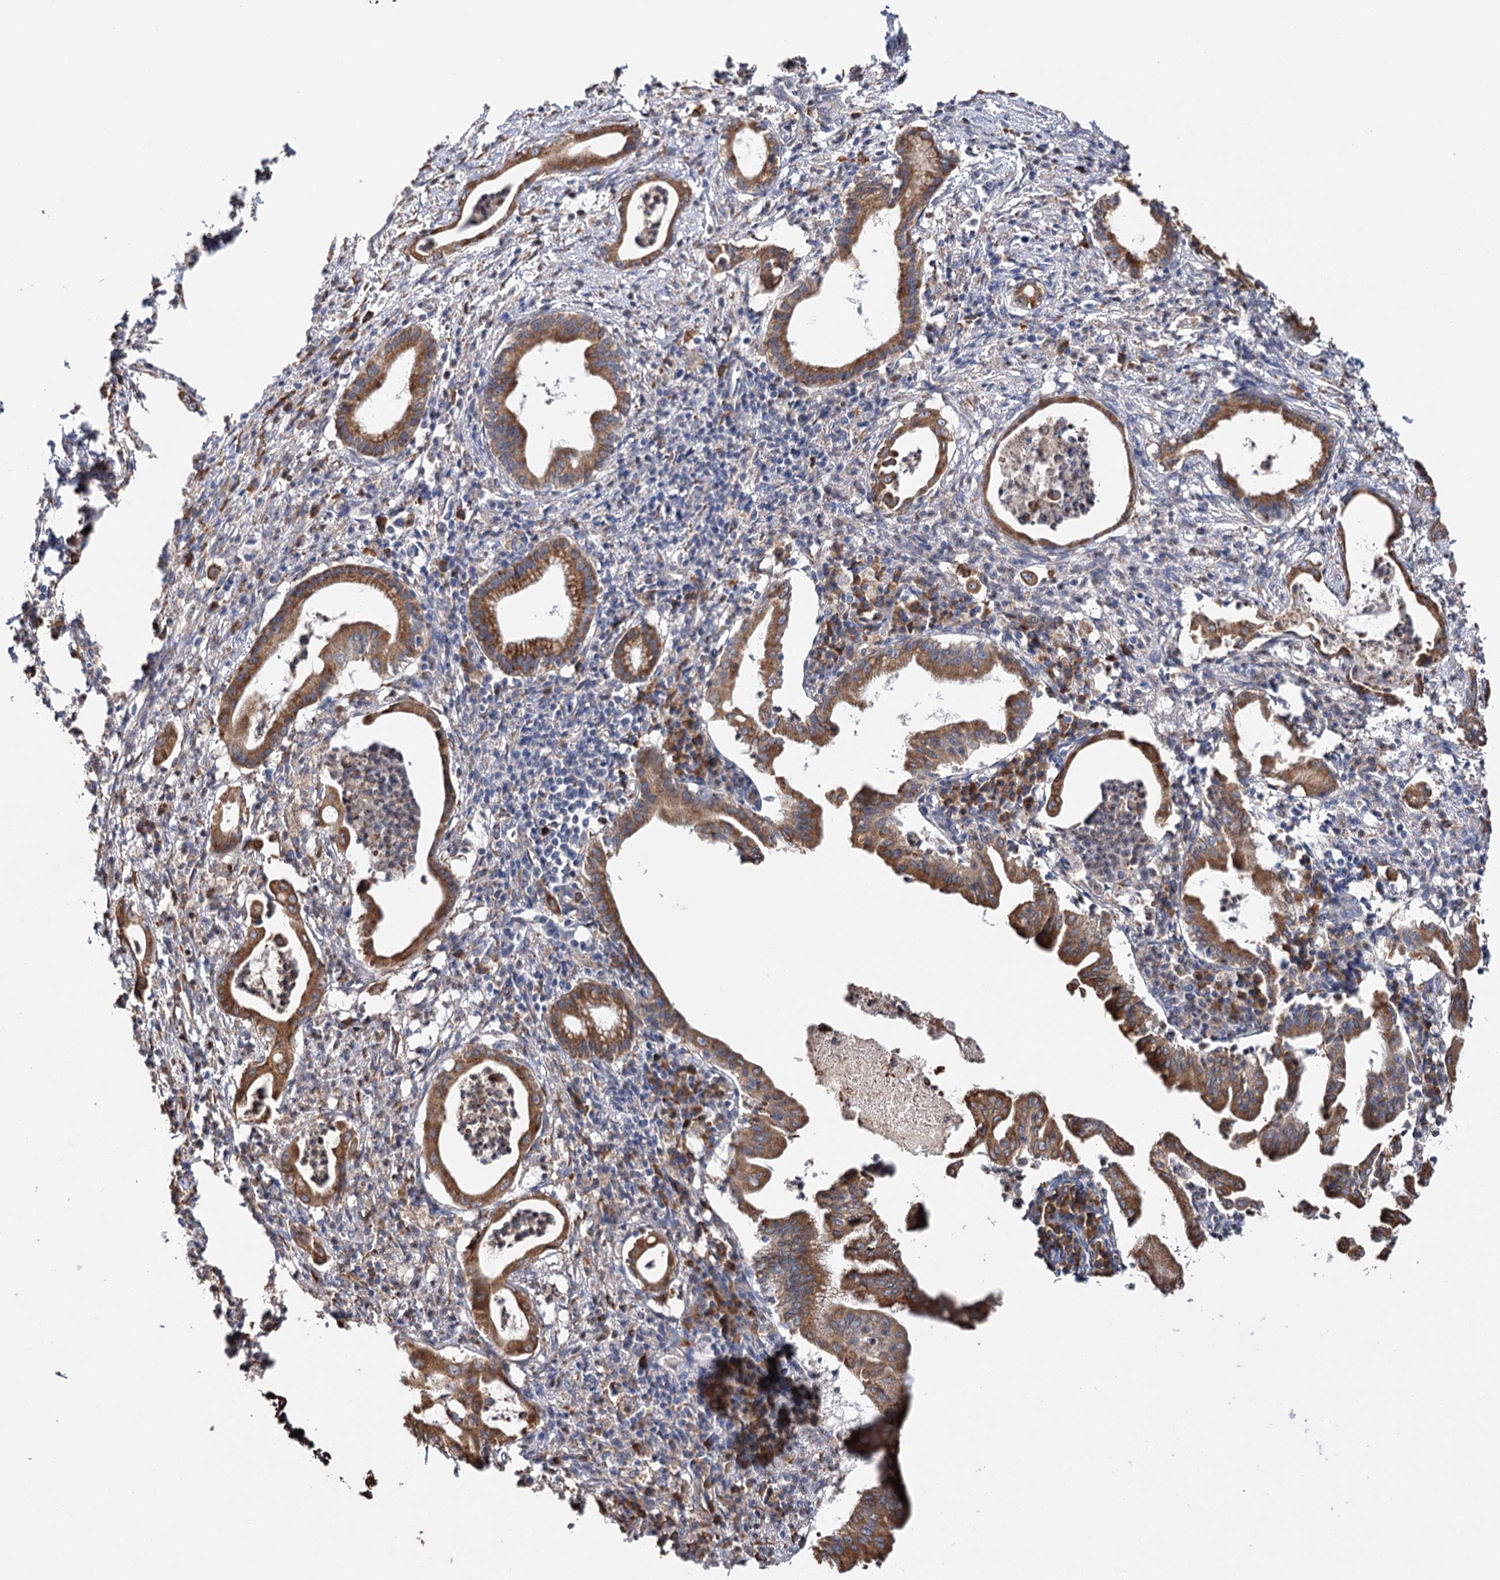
{"staining": {"intensity": "strong", "quantity": ">75%", "location": "cytoplasmic/membranous"}, "tissue": "pancreatic cancer", "cell_type": "Tumor cells", "image_type": "cancer", "snomed": [{"axis": "morphology", "description": "Adenocarcinoma, NOS"}, {"axis": "topography", "description": "Pancreas"}], "caption": "Strong cytoplasmic/membranous staining is seen in approximately >75% of tumor cells in pancreatic adenocarcinoma. The protein is shown in brown color, while the nuclei are stained blue.", "gene": "VEGFA", "patient": {"sex": "female", "age": 55}}